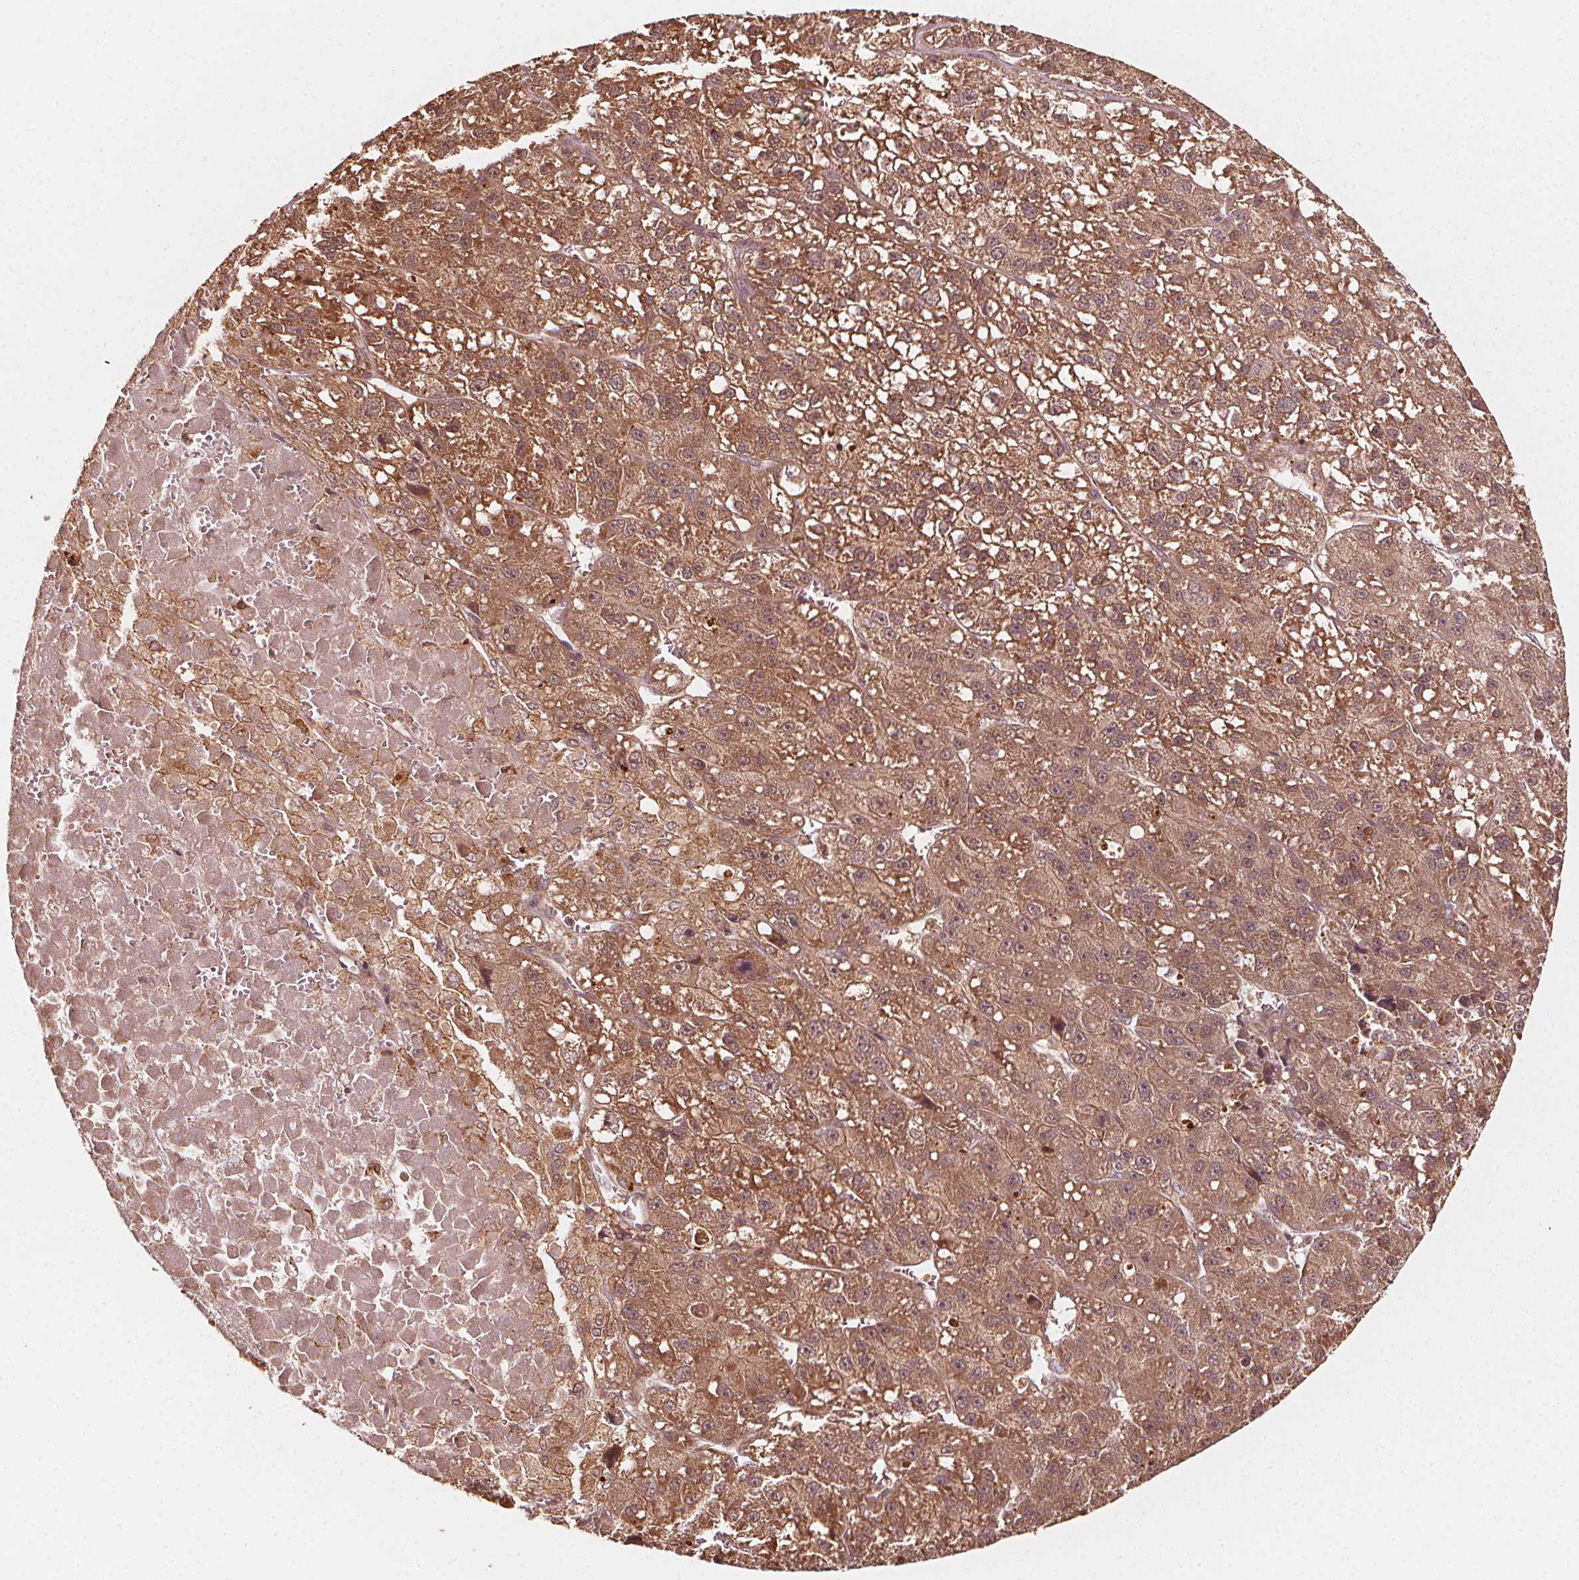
{"staining": {"intensity": "moderate", "quantity": ">75%", "location": "cytoplasmic/membranous"}, "tissue": "liver cancer", "cell_type": "Tumor cells", "image_type": "cancer", "snomed": [{"axis": "morphology", "description": "Carcinoma, Hepatocellular, NOS"}, {"axis": "topography", "description": "Liver"}], "caption": "Immunohistochemical staining of human liver cancer (hepatocellular carcinoma) displays medium levels of moderate cytoplasmic/membranous expression in about >75% of tumor cells.", "gene": "NPC1", "patient": {"sex": "female", "age": 70}}